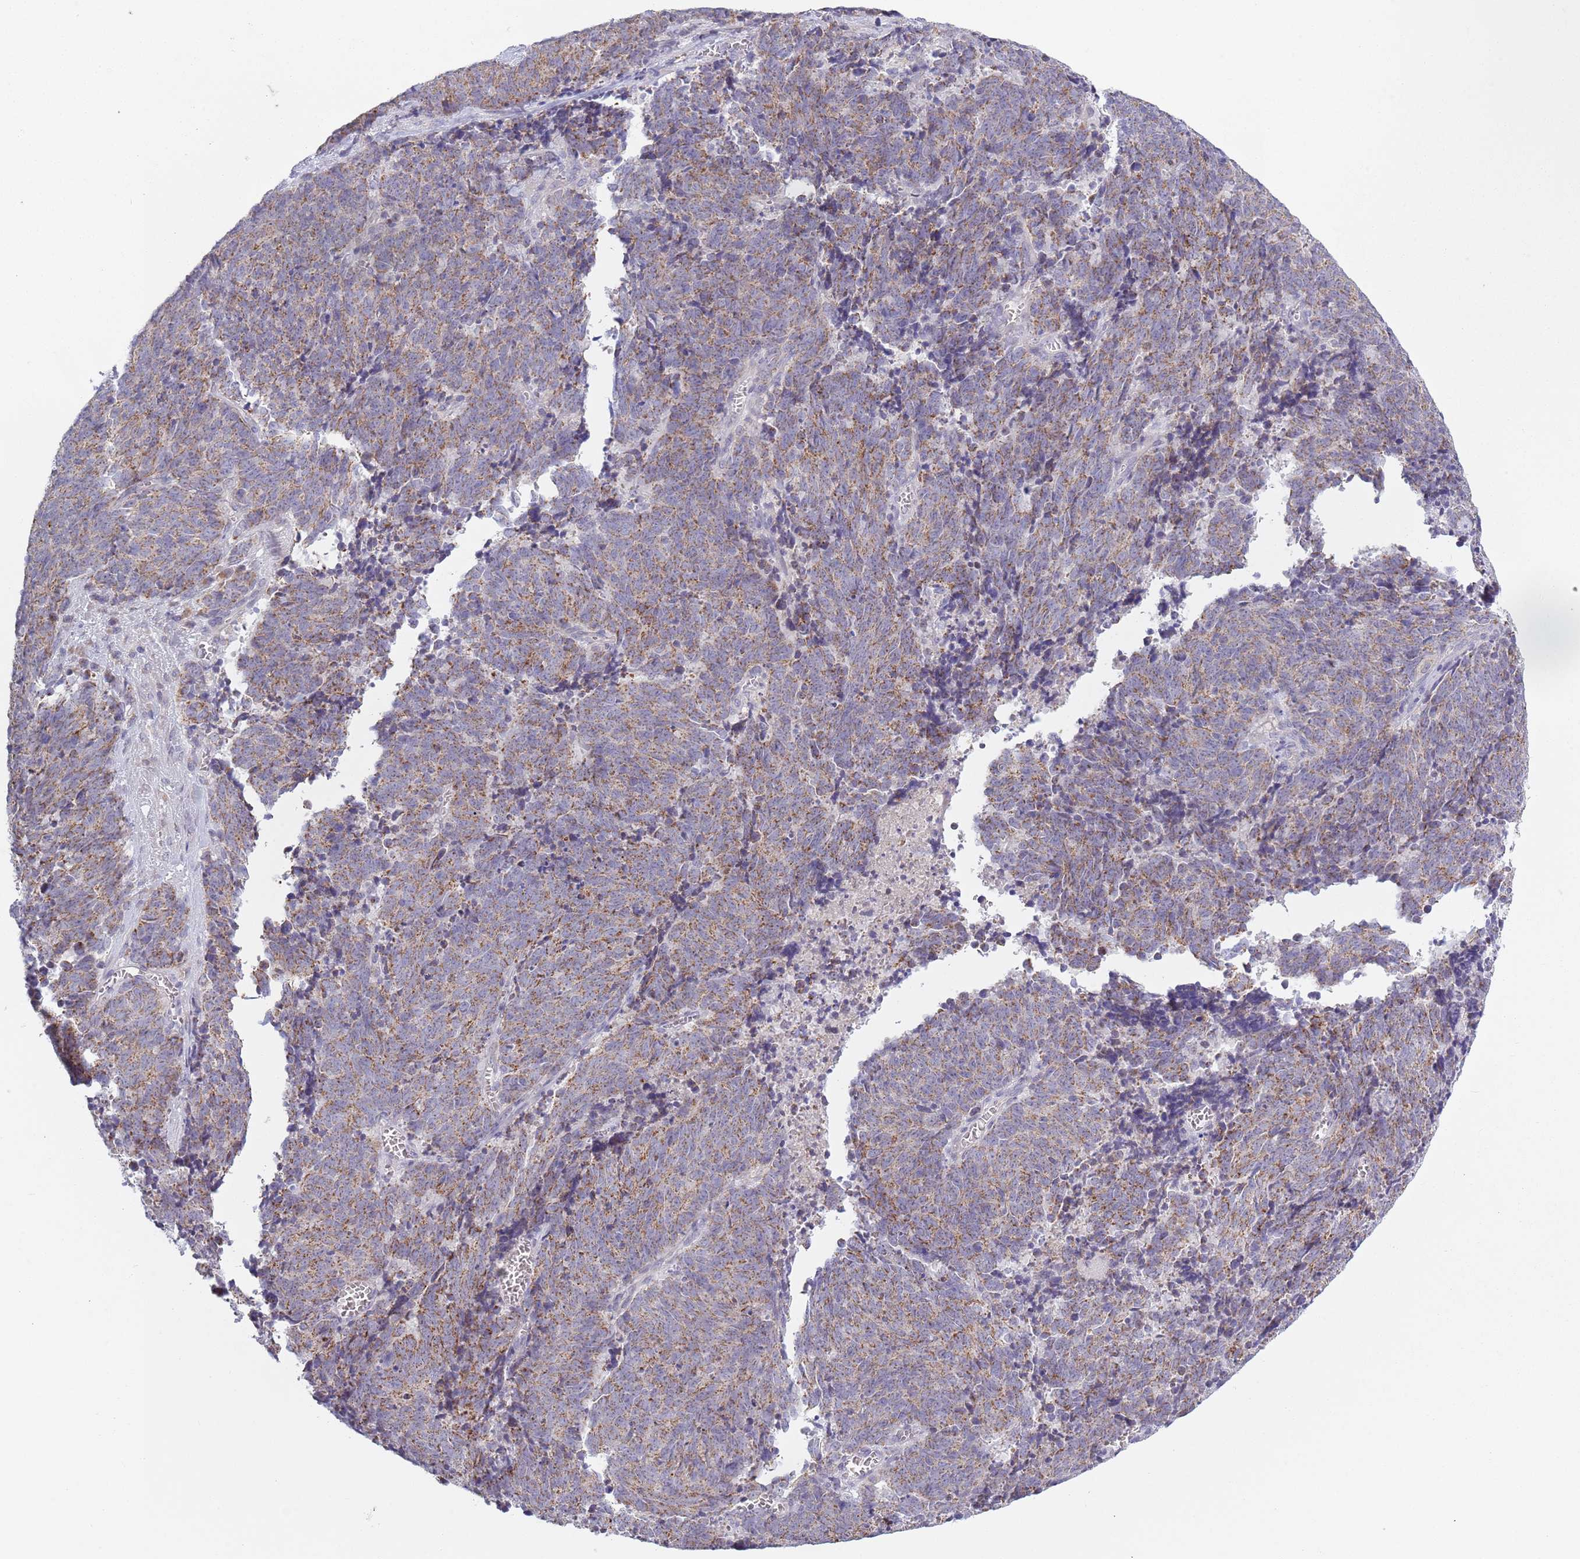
{"staining": {"intensity": "moderate", "quantity": "25%-75%", "location": "cytoplasmic/membranous"}, "tissue": "cervical cancer", "cell_type": "Tumor cells", "image_type": "cancer", "snomed": [{"axis": "morphology", "description": "Squamous cell carcinoma, NOS"}, {"axis": "topography", "description": "Cervix"}], "caption": "Approximately 25%-75% of tumor cells in human cervical cancer display moderate cytoplasmic/membranous protein expression as visualized by brown immunohistochemical staining.", "gene": "COQ5", "patient": {"sex": "female", "age": 29}}